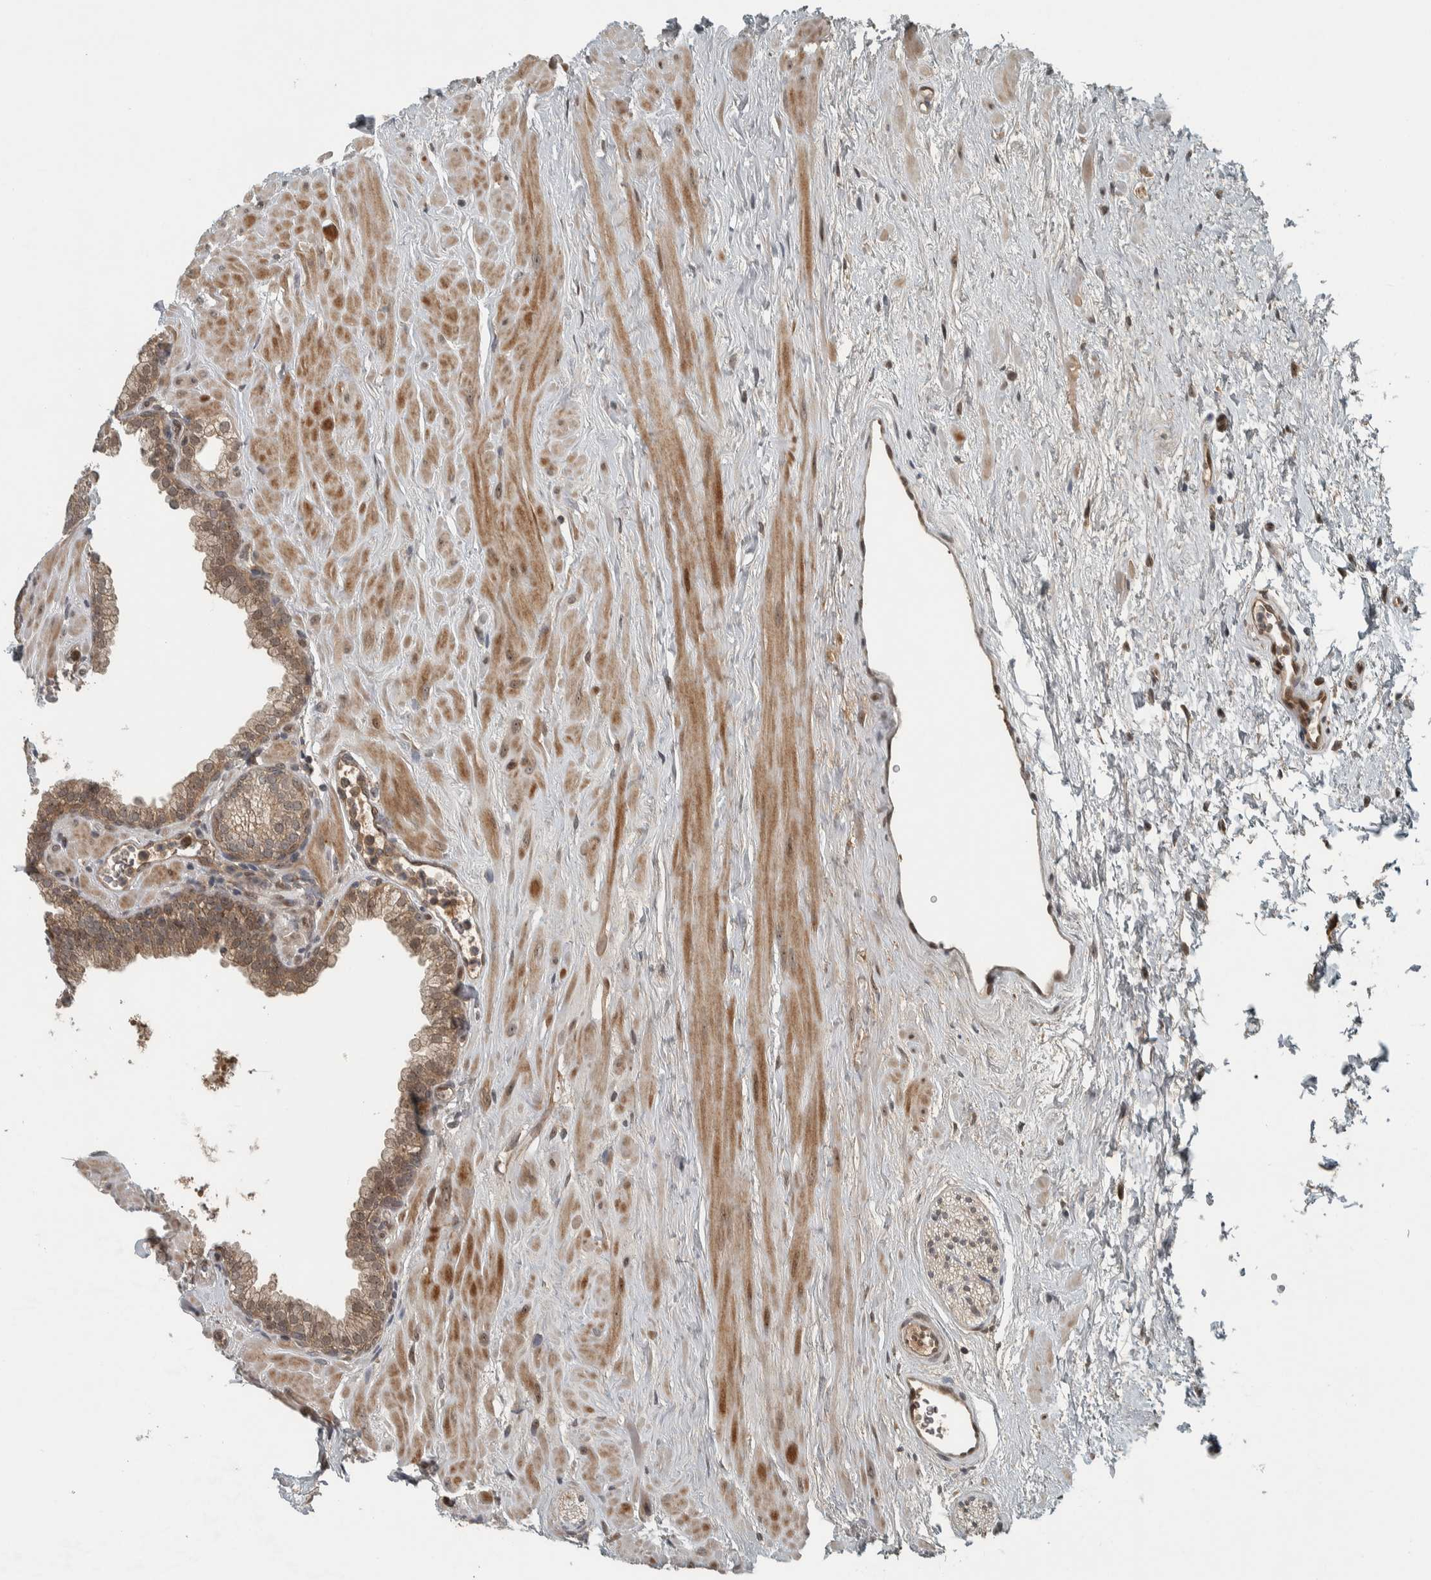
{"staining": {"intensity": "weak", "quantity": ">75%", "location": "cytoplasmic/membranous"}, "tissue": "prostate", "cell_type": "Glandular cells", "image_type": "normal", "snomed": [{"axis": "morphology", "description": "Normal tissue, NOS"}, {"axis": "morphology", "description": "Urothelial carcinoma, Low grade"}, {"axis": "topography", "description": "Urinary bladder"}, {"axis": "topography", "description": "Prostate"}], "caption": "Immunohistochemistry photomicrograph of benign prostate: human prostate stained using immunohistochemistry shows low levels of weak protein expression localized specifically in the cytoplasmic/membranous of glandular cells, appearing as a cytoplasmic/membranous brown color.", "gene": "XPO5", "patient": {"sex": "male", "age": 60}}